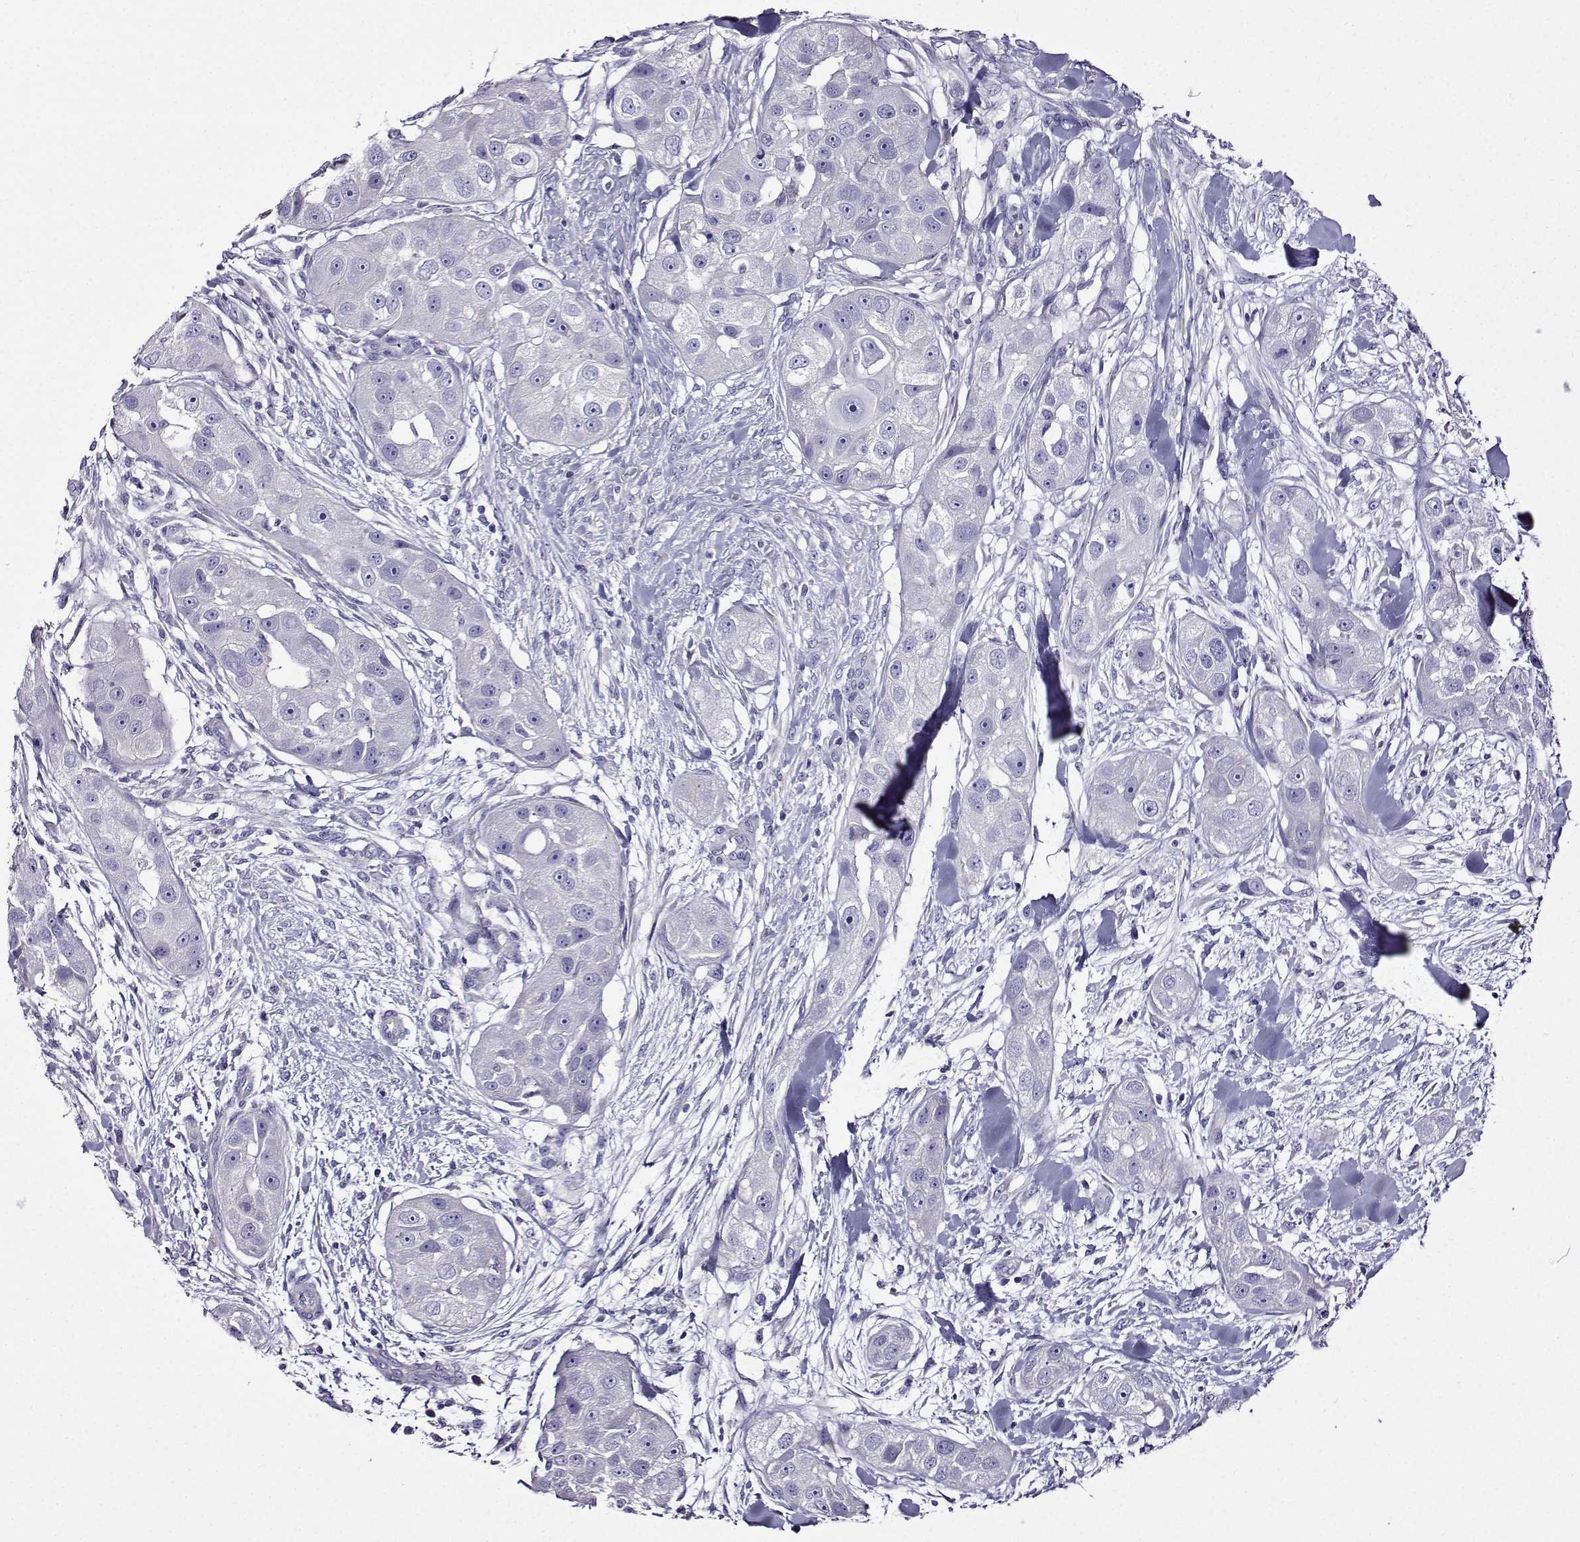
{"staining": {"intensity": "negative", "quantity": "none", "location": "none"}, "tissue": "head and neck cancer", "cell_type": "Tumor cells", "image_type": "cancer", "snomed": [{"axis": "morphology", "description": "Squamous cell carcinoma, NOS"}, {"axis": "topography", "description": "Head-Neck"}], "caption": "A high-resolution photomicrograph shows IHC staining of head and neck cancer (squamous cell carcinoma), which displays no significant expression in tumor cells.", "gene": "TMEM266", "patient": {"sex": "male", "age": 51}}